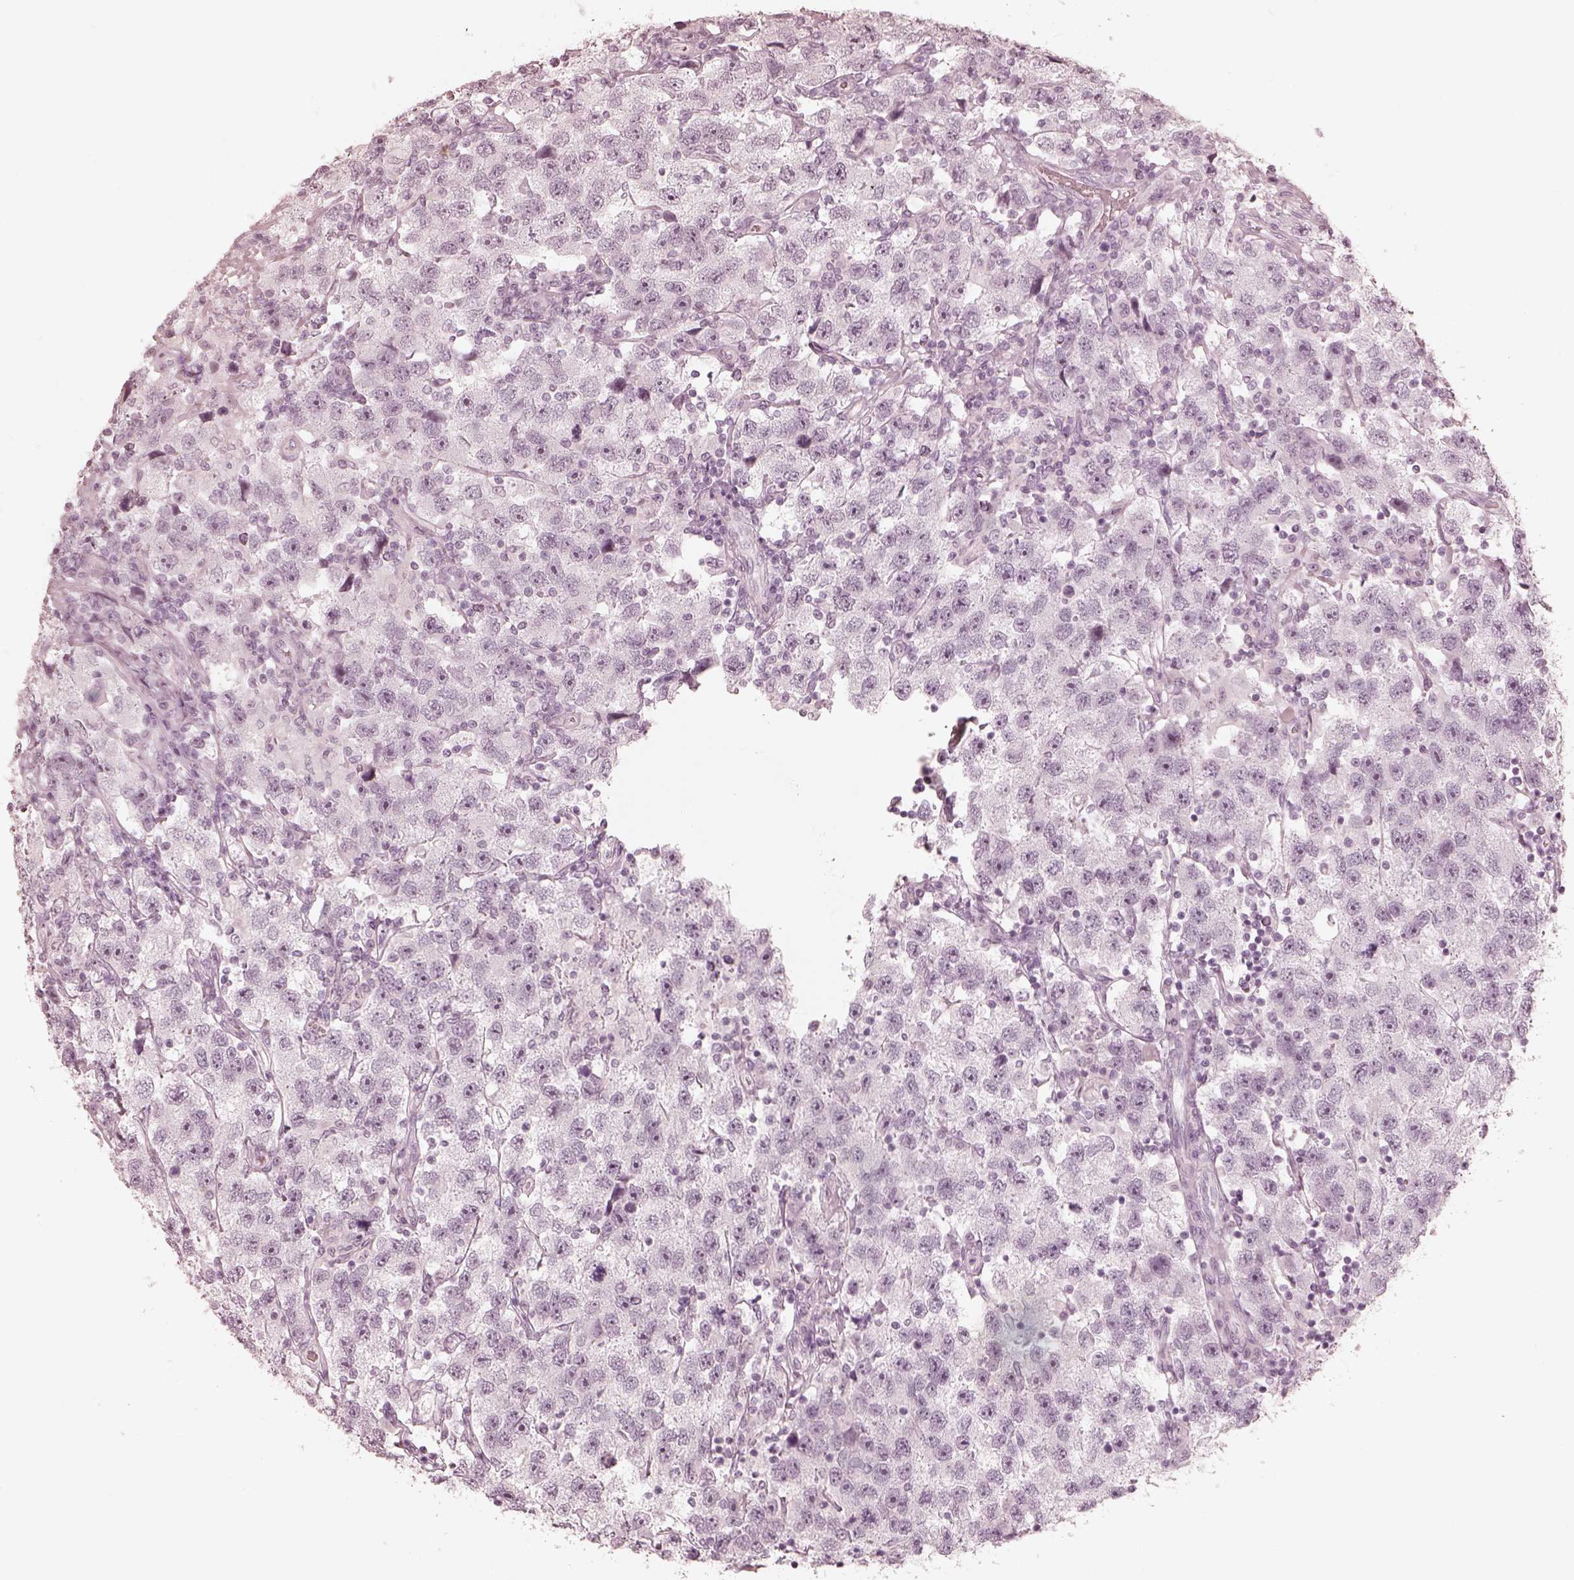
{"staining": {"intensity": "negative", "quantity": "none", "location": "none"}, "tissue": "testis cancer", "cell_type": "Tumor cells", "image_type": "cancer", "snomed": [{"axis": "morphology", "description": "Seminoma, NOS"}, {"axis": "topography", "description": "Testis"}], "caption": "Image shows no protein expression in tumor cells of seminoma (testis) tissue. Nuclei are stained in blue.", "gene": "CALR3", "patient": {"sex": "male", "age": 26}}